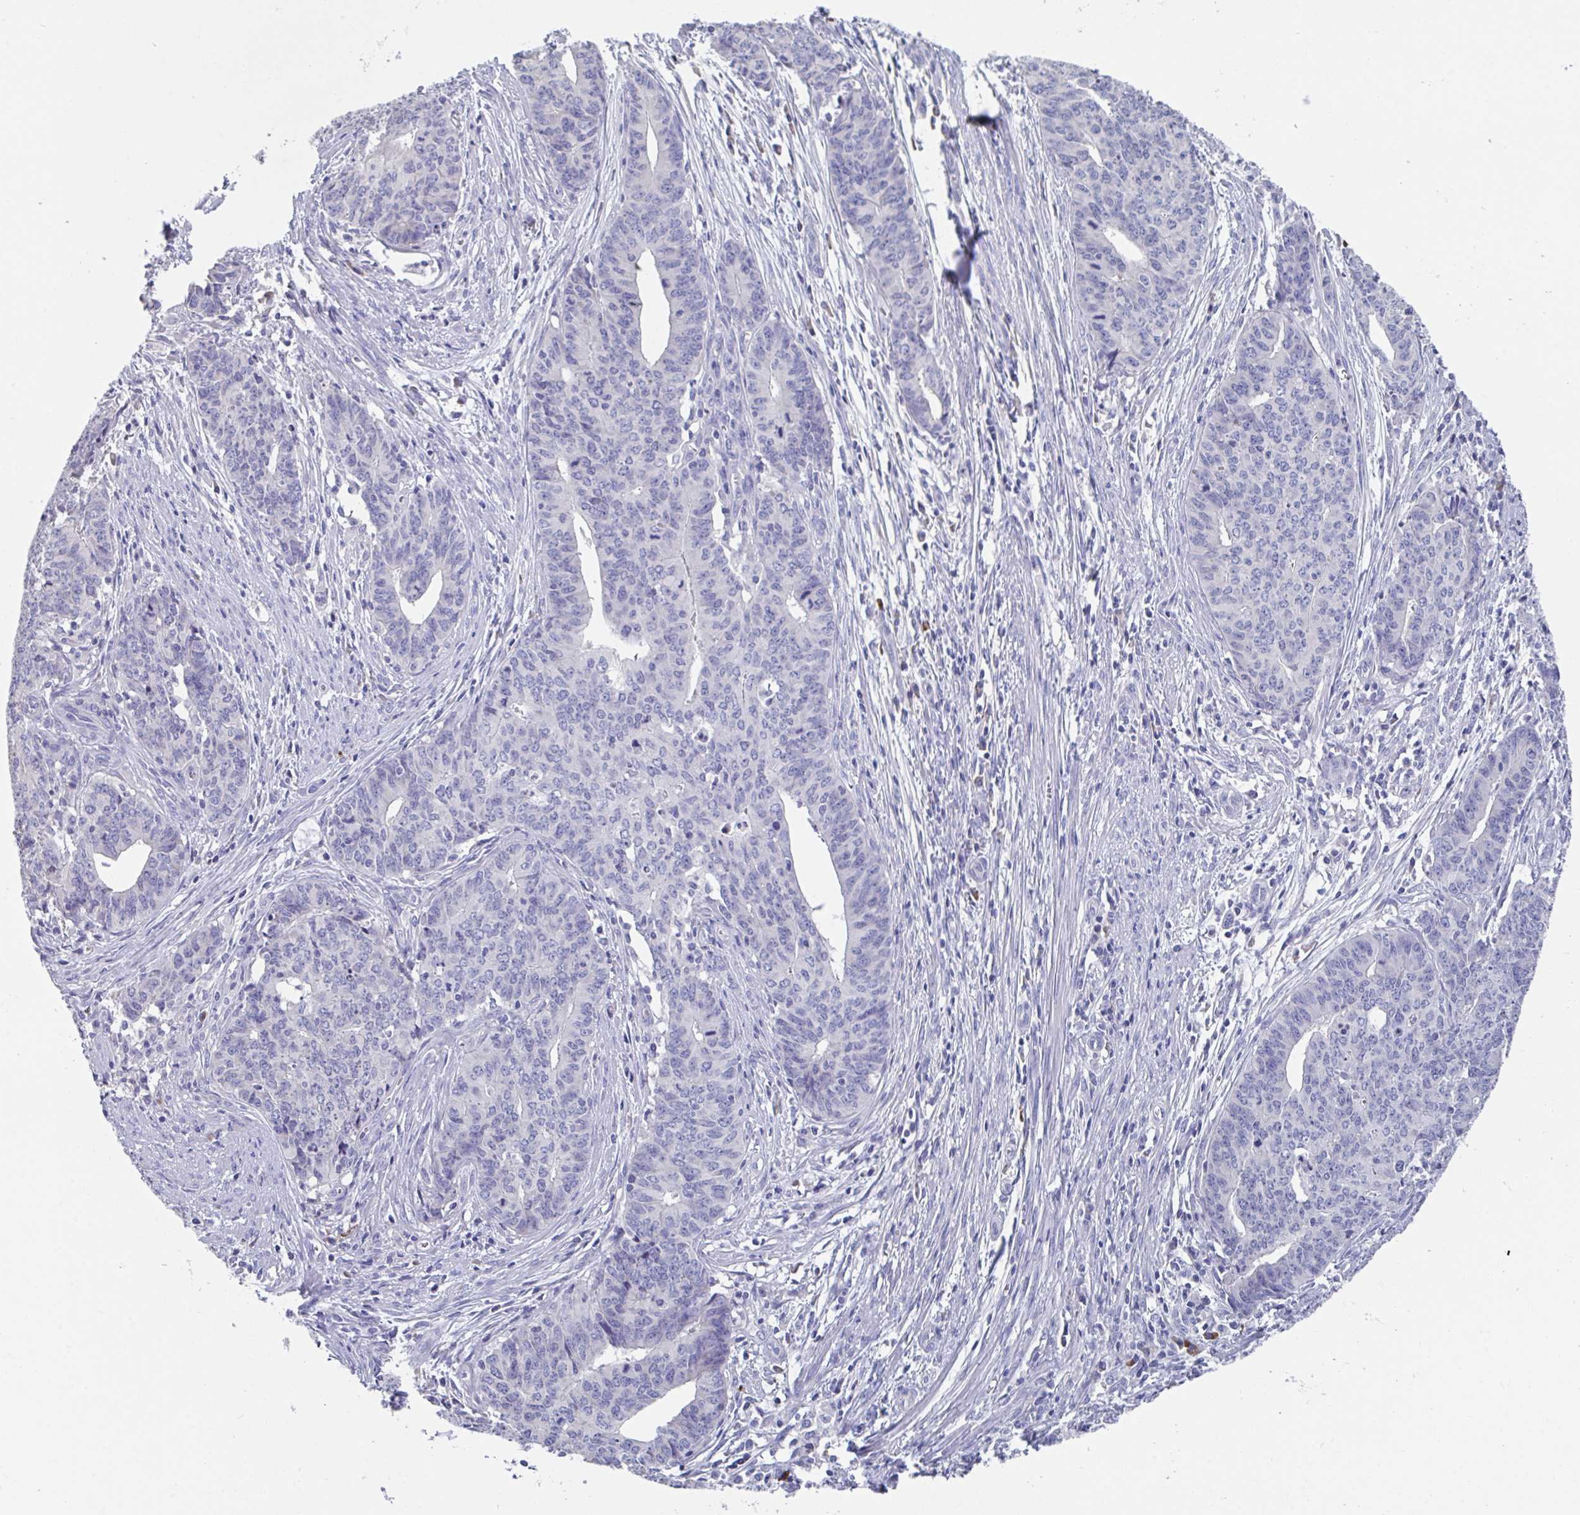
{"staining": {"intensity": "negative", "quantity": "none", "location": "none"}, "tissue": "endometrial cancer", "cell_type": "Tumor cells", "image_type": "cancer", "snomed": [{"axis": "morphology", "description": "Adenocarcinoma, NOS"}, {"axis": "topography", "description": "Endometrium"}], "caption": "The immunohistochemistry (IHC) photomicrograph has no significant staining in tumor cells of endometrial cancer (adenocarcinoma) tissue.", "gene": "LRRC58", "patient": {"sex": "female", "age": 59}}